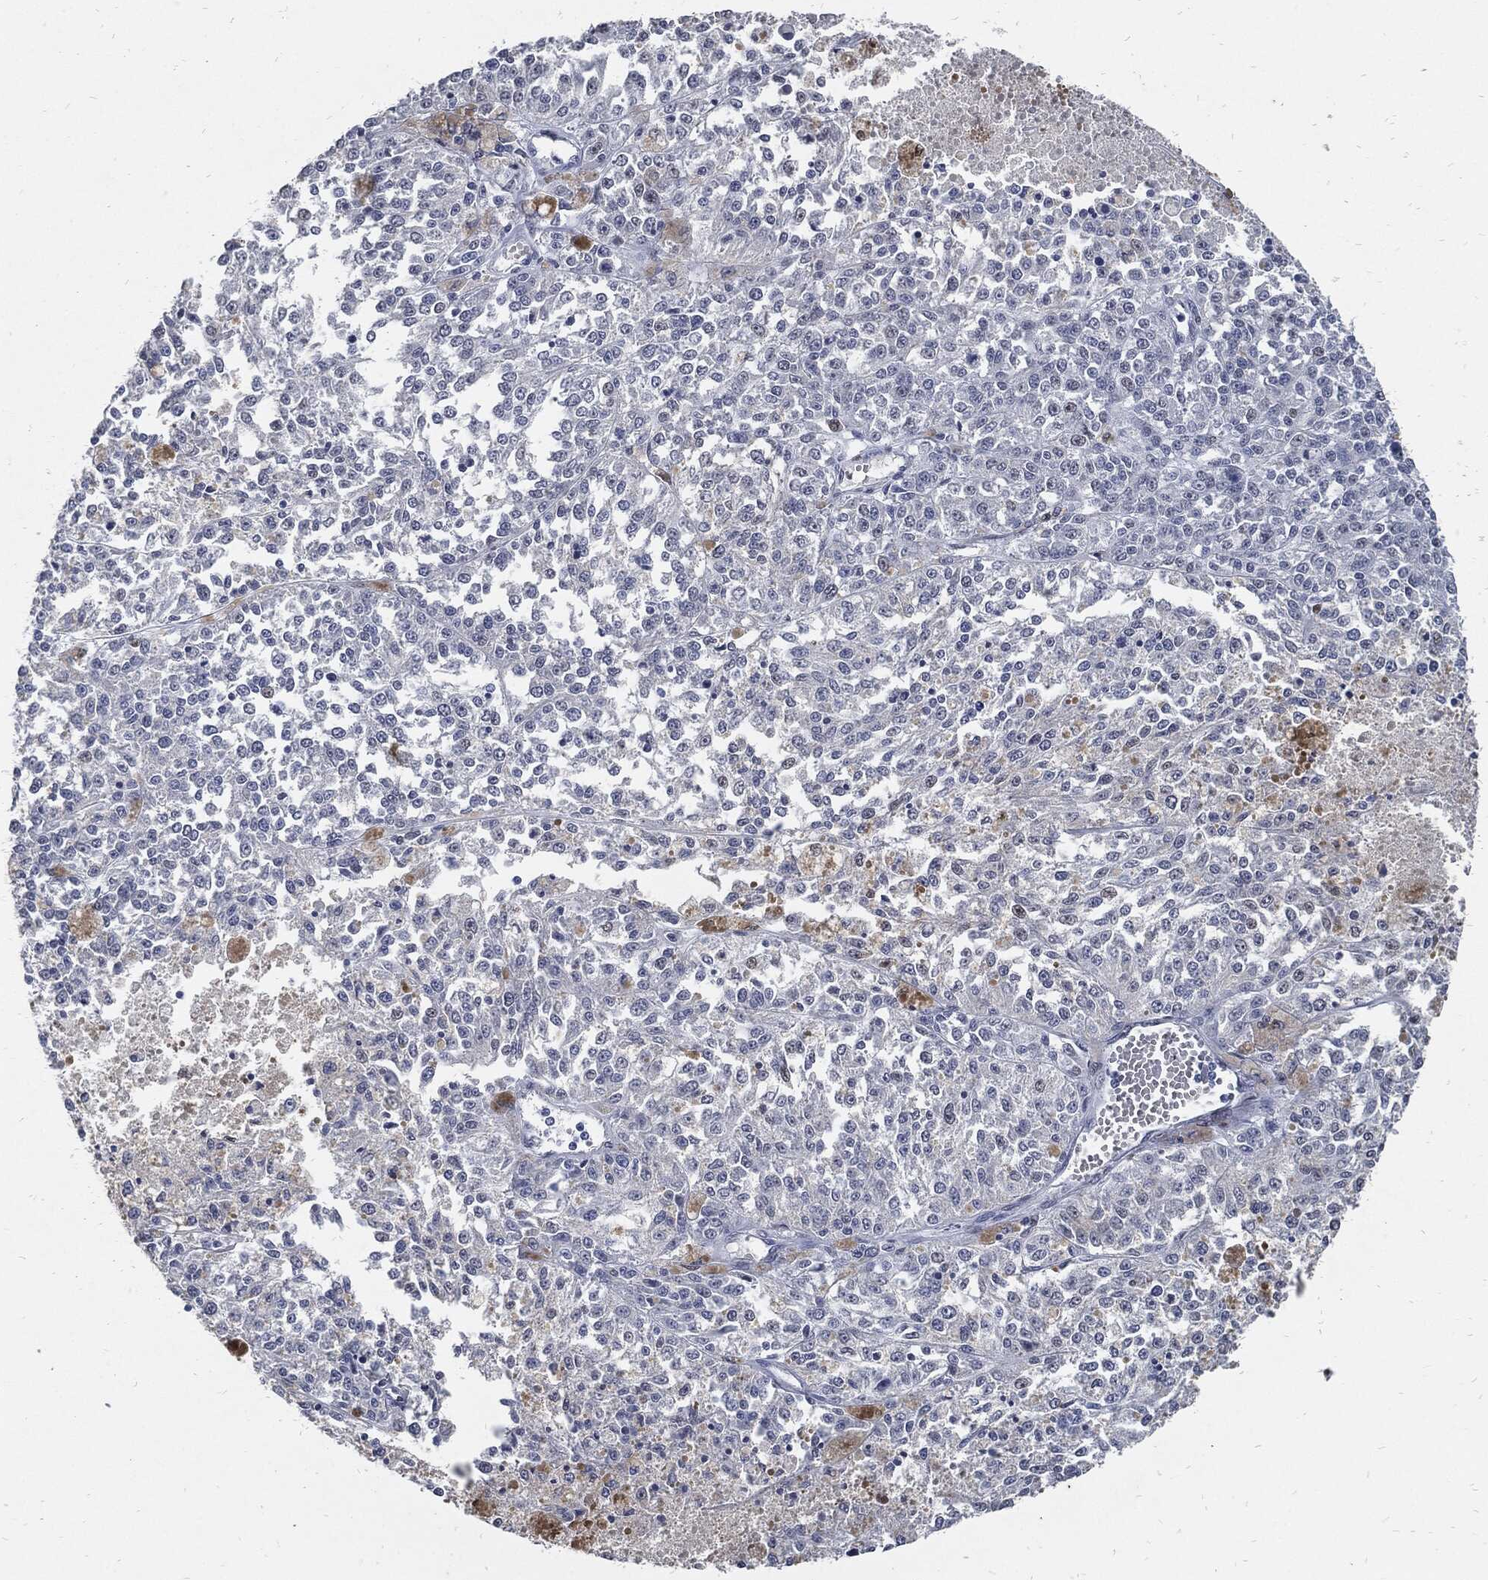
{"staining": {"intensity": "negative", "quantity": "none", "location": "none"}, "tissue": "melanoma", "cell_type": "Tumor cells", "image_type": "cancer", "snomed": [{"axis": "morphology", "description": "Malignant melanoma, Metastatic site"}, {"axis": "topography", "description": "Lymph node"}], "caption": "Immunohistochemistry histopathology image of human melanoma stained for a protein (brown), which demonstrates no expression in tumor cells. (Stains: DAB (3,3'-diaminobenzidine) IHC with hematoxylin counter stain, Microscopy: brightfield microscopy at high magnification).", "gene": "JUN", "patient": {"sex": "female", "age": 64}}